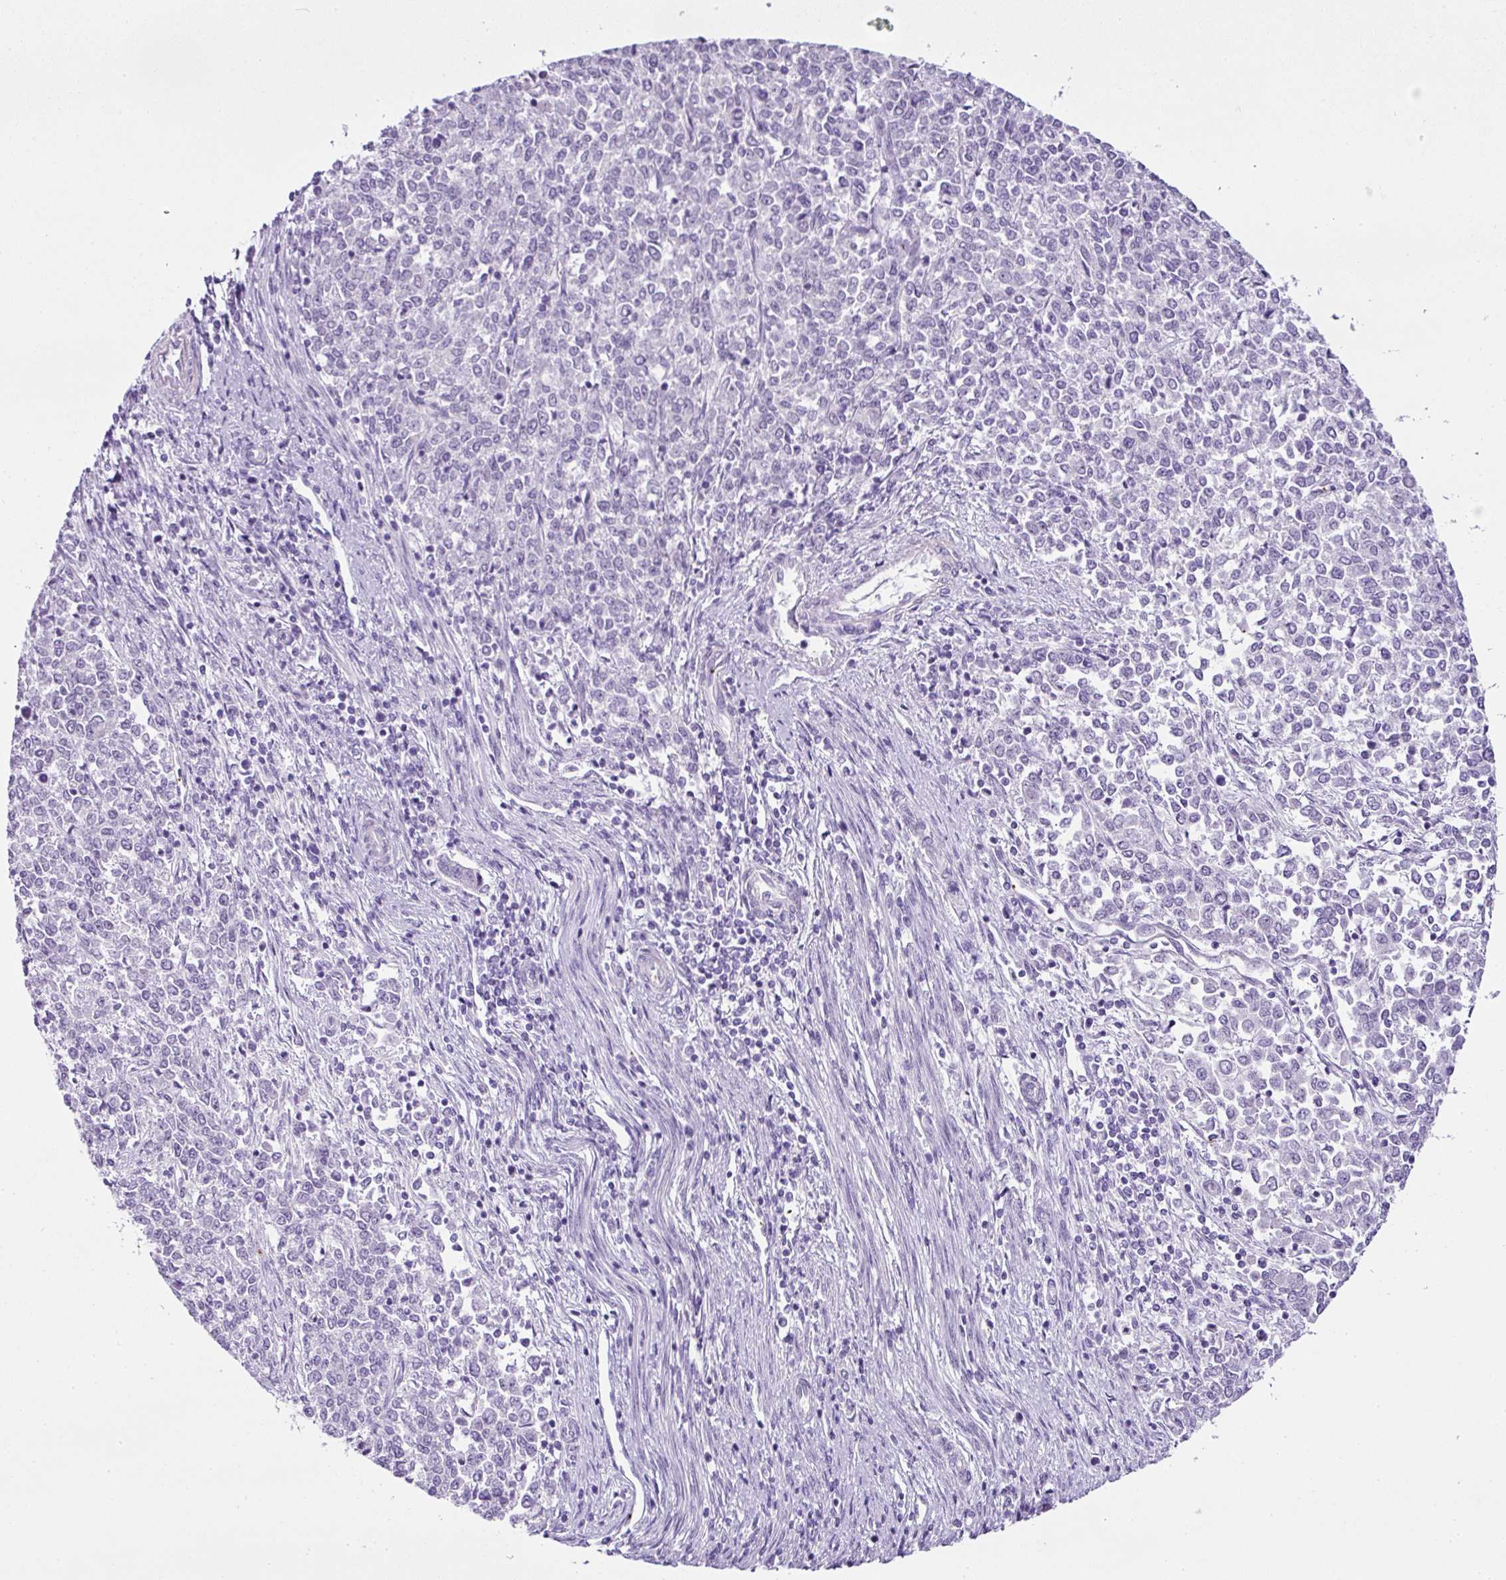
{"staining": {"intensity": "negative", "quantity": "none", "location": "none"}, "tissue": "endometrial cancer", "cell_type": "Tumor cells", "image_type": "cancer", "snomed": [{"axis": "morphology", "description": "Adenocarcinoma, NOS"}, {"axis": "topography", "description": "Endometrium"}], "caption": "Photomicrograph shows no protein positivity in tumor cells of endometrial cancer tissue.", "gene": "CMTM5", "patient": {"sex": "female", "age": 50}}